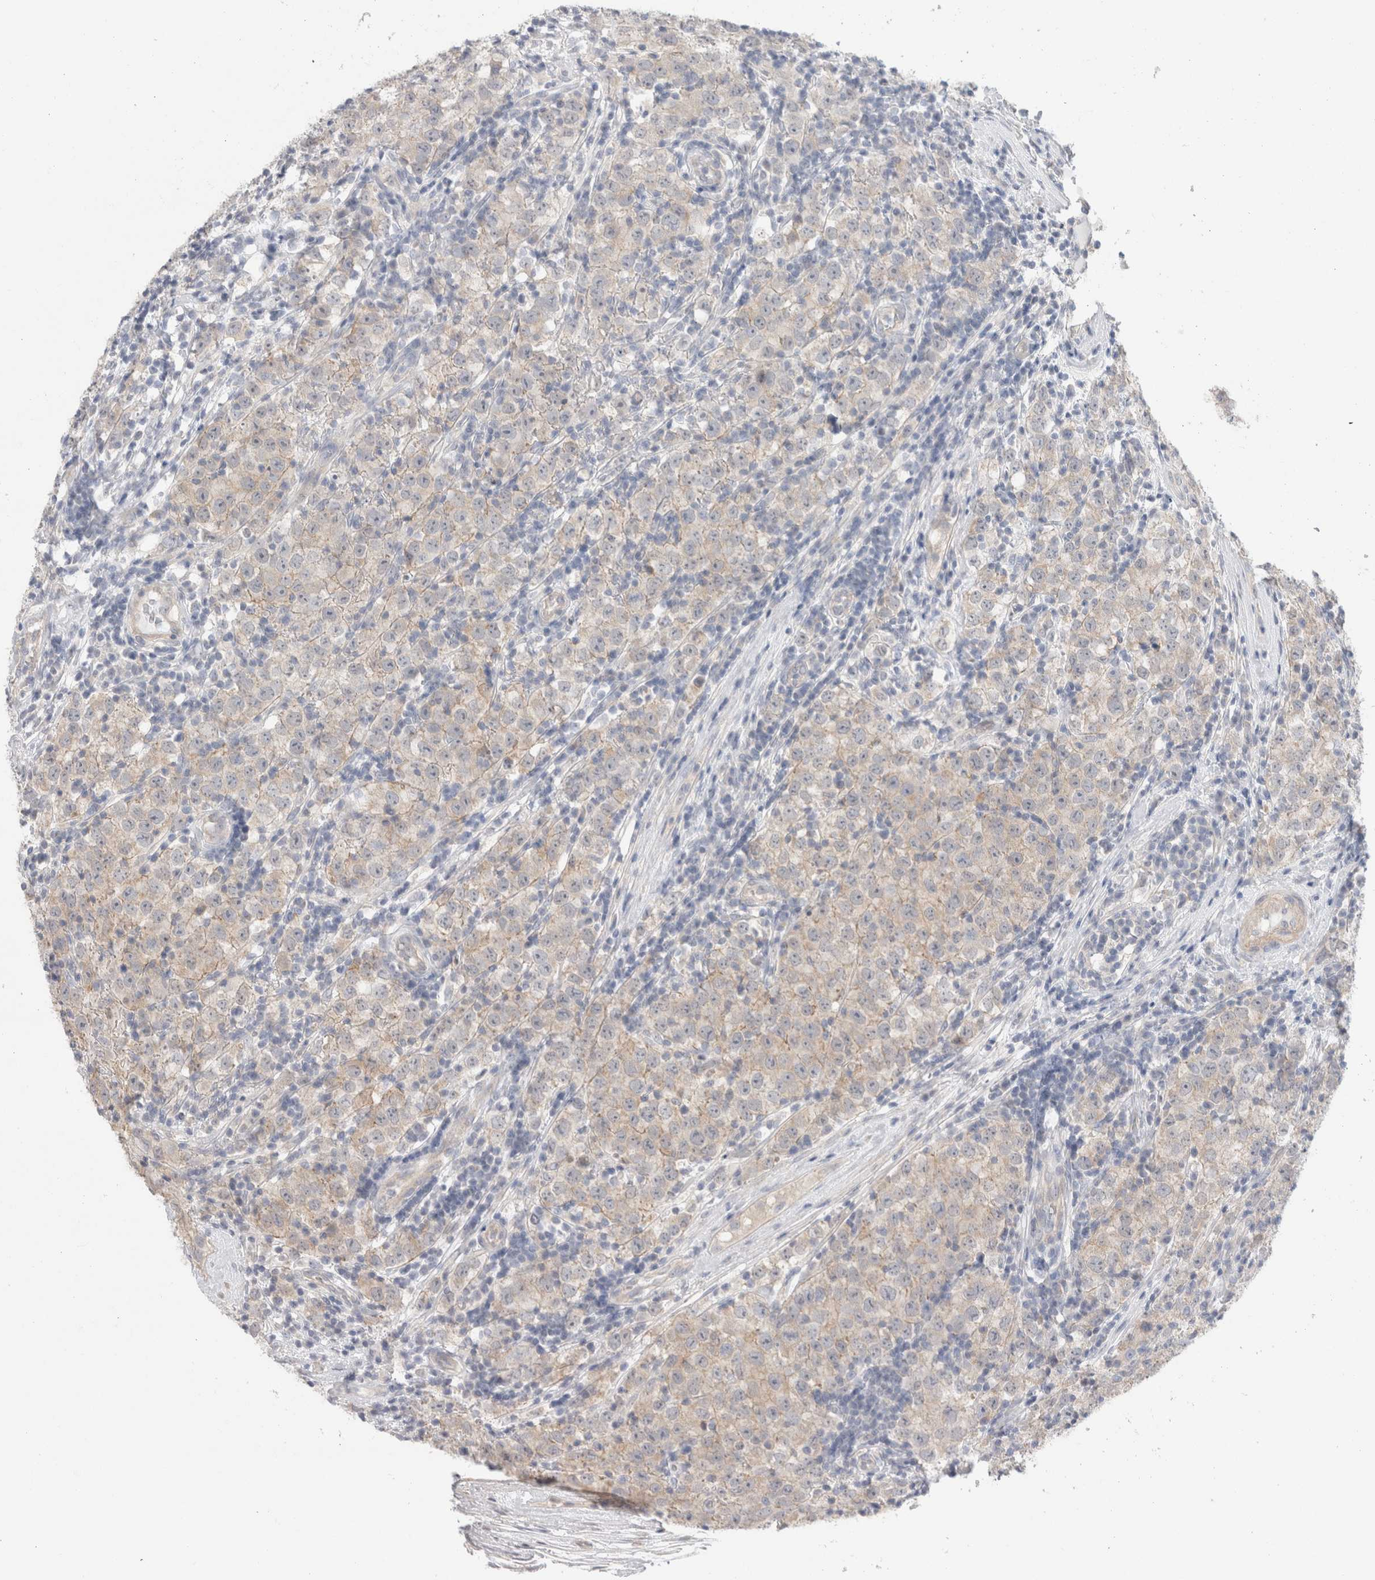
{"staining": {"intensity": "weak", "quantity": "25%-75%", "location": "cytoplasmic/membranous"}, "tissue": "testis cancer", "cell_type": "Tumor cells", "image_type": "cancer", "snomed": [{"axis": "morphology", "description": "Seminoma, NOS"}, {"axis": "morphology", "description": "Carcinoma, Embryonal, NOS"}, {"axis": "topography", "description": "Testis"}], "caption": "DAB (3,3'-diaminobenzidine) immunohistochemical staining of human seminoma (testis) displays weak cytoplasmic/membranous protein expression in approximately 25%-75% of tumor cells.", "gene": "DMD", "patient": {"sex": "male", "age": 28}}